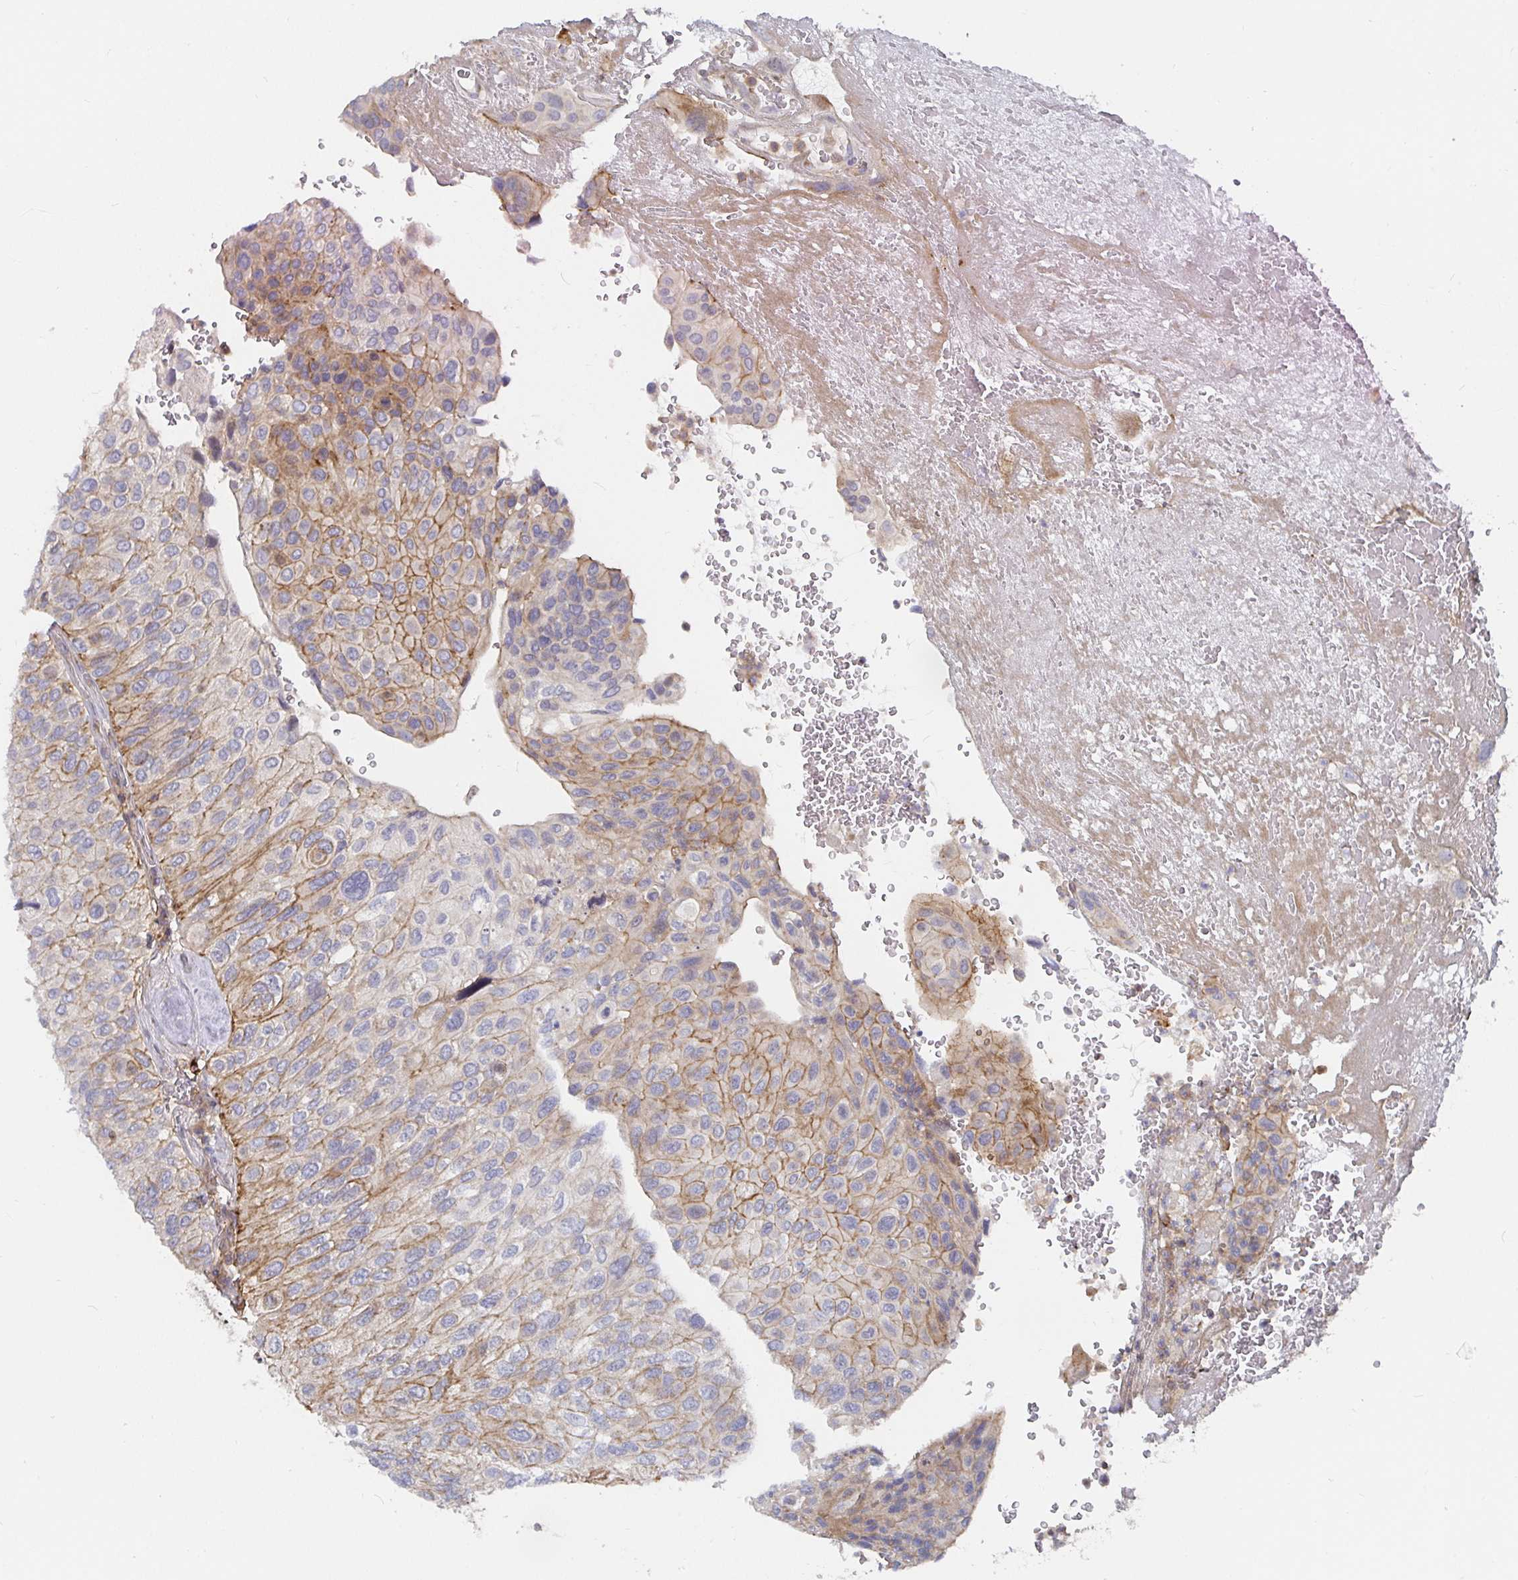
{"staining": {"intensity": "moderate", "quantity": "<25%", "location": "cytoplasmic/membranous"}, "tissue": "urothelial cancer", "cell_type": "Tumor cells", "image_type": "cancer", "snomed": [{"axis": "morphology", "description": "Urothelial carcinoma, High grade"}, {"axis": "topography", "description": "Urinary bladder"}], "caption": "This photomicrograph shows urothelial cancer stained with IHC to label a protein in brown. The cytoplasmic/membranous of tumor cells show moderate positivity for the protein. Nuclei are counter-stained blue.", "gene": "GJA4", "patient": {"sex": "male", "age": 66}}